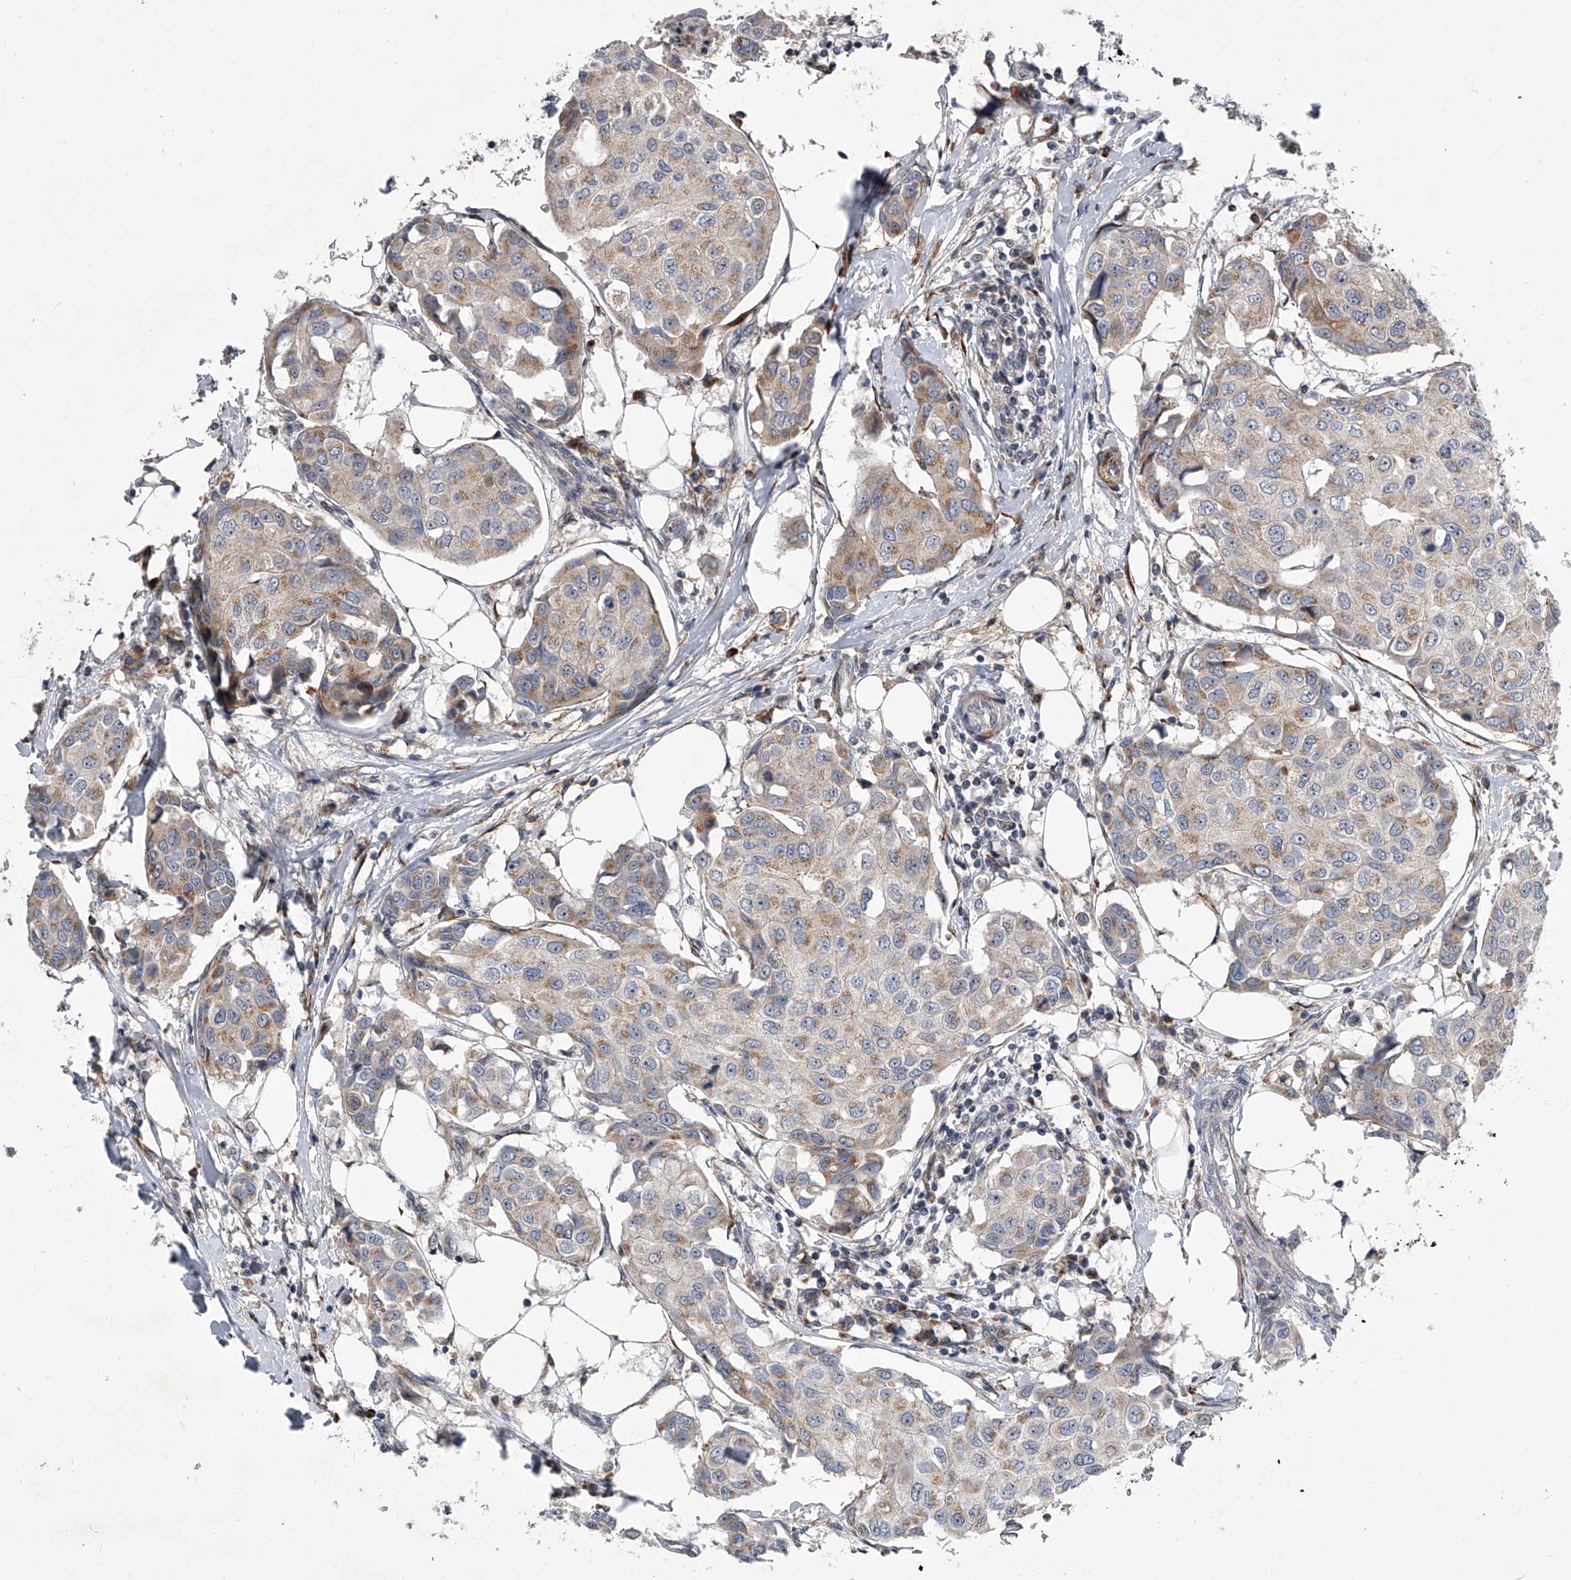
{"staining": {"intensity": "weak", "quantity": "25%-75%", "location": "cytoplasmic/membranous"}, "tissue": "breast cancer", "cell_type": "Tumor cells", "image_type": "cancer", "snomed": [{"axis": "morphology", "description": "Duct carcinoma"}, {"axis": "topography", "description": "Breast"}], "caption": "A high-resolution histopathology image shows immunohistochemistry staining of breast cancer (intraductal carcinoma), which reveals weak cytoplasmic/membranous staining in approximately 25%-75% of tumor cells.", "gene": "DLGAP2", "patient": {"sex": "female", "age": 80}}